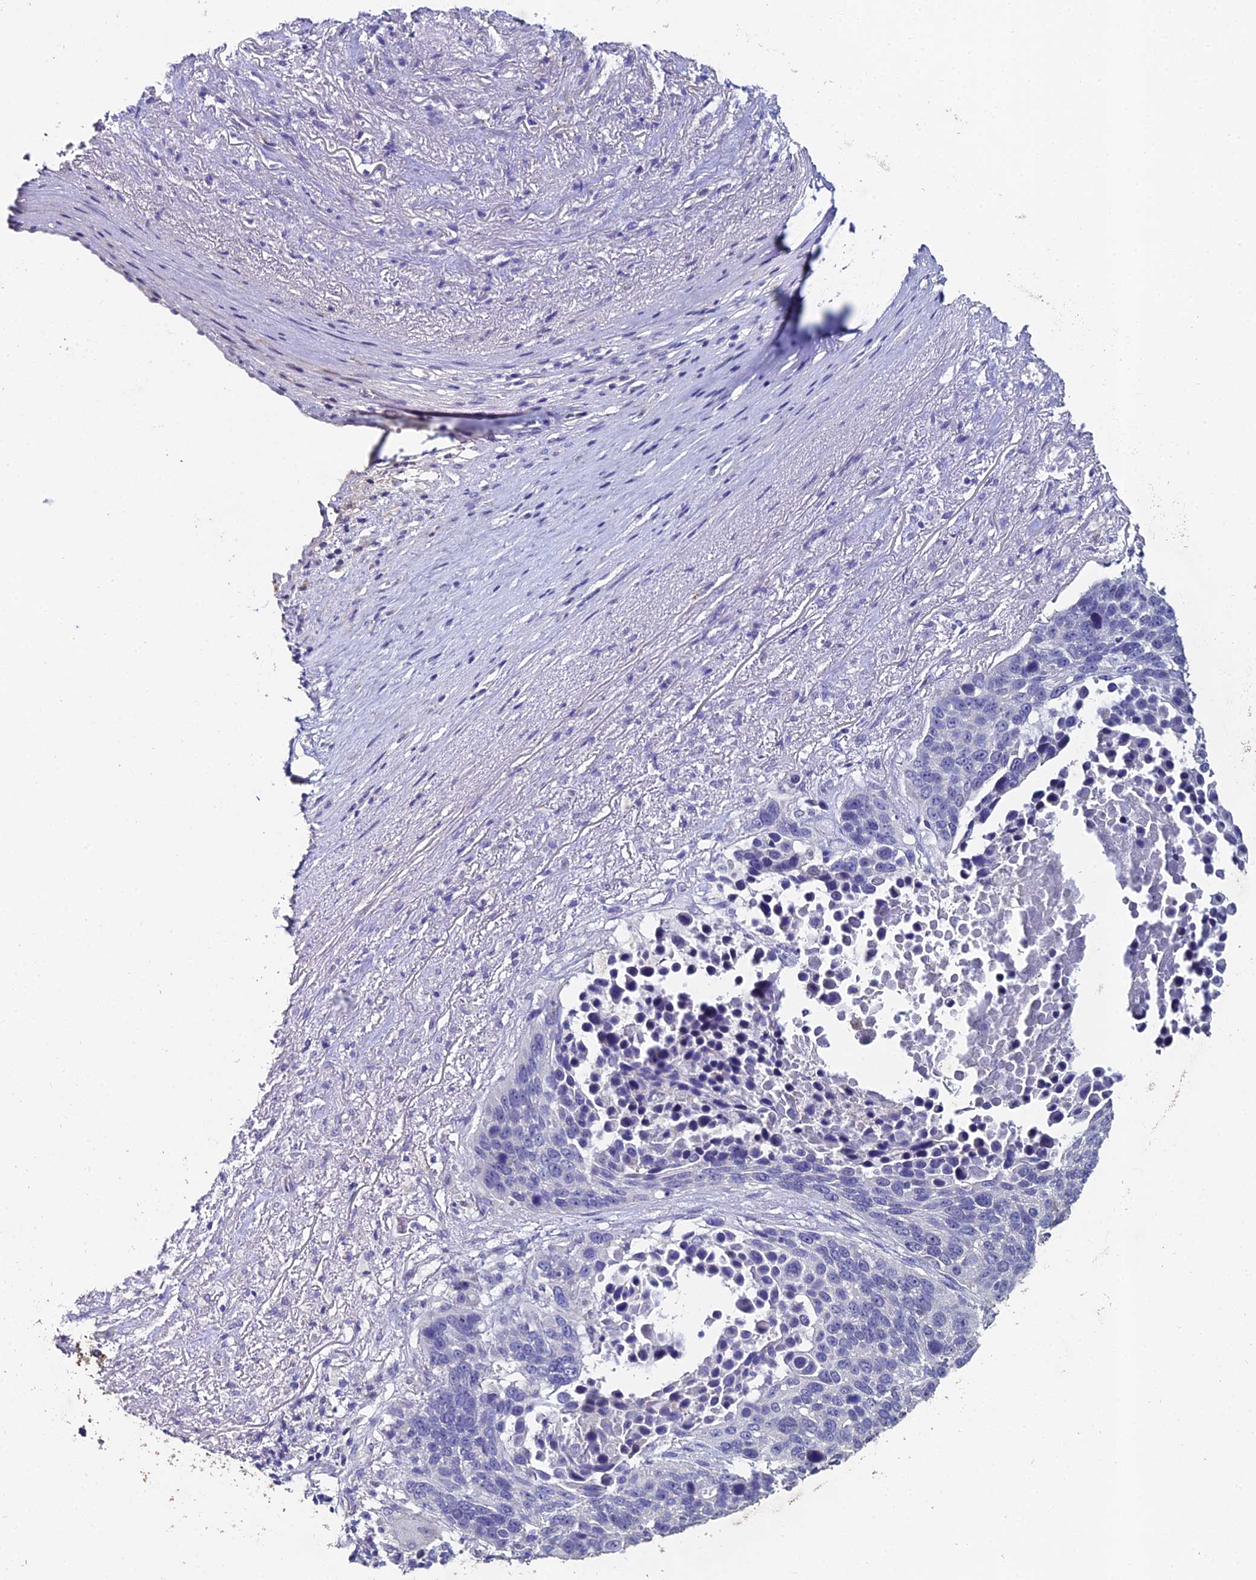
{"staining": {"intensity": "negative", "quantity": "none", "location": "none"}, "tissue": "lung cancer", "cell_type": "Tumor cells", "image_type": "cancer", "snomed": [{"axis": "morphology", "description": "Normal tissue, NOS"}, {"axis": "morphology", "description": "Squamous cell carcinoma, NOS"}, {"axis": "topography", "description": "Lymph node"}, {"axis": "topography", "description": "Lung"}], "caption": "IHC photomicrograph of human lung cancer stained for a protein (brown), which exhibits no staining in tumor cells.", "gene": "ESRRG", "patient": {"sex": "male", "age": 66}}